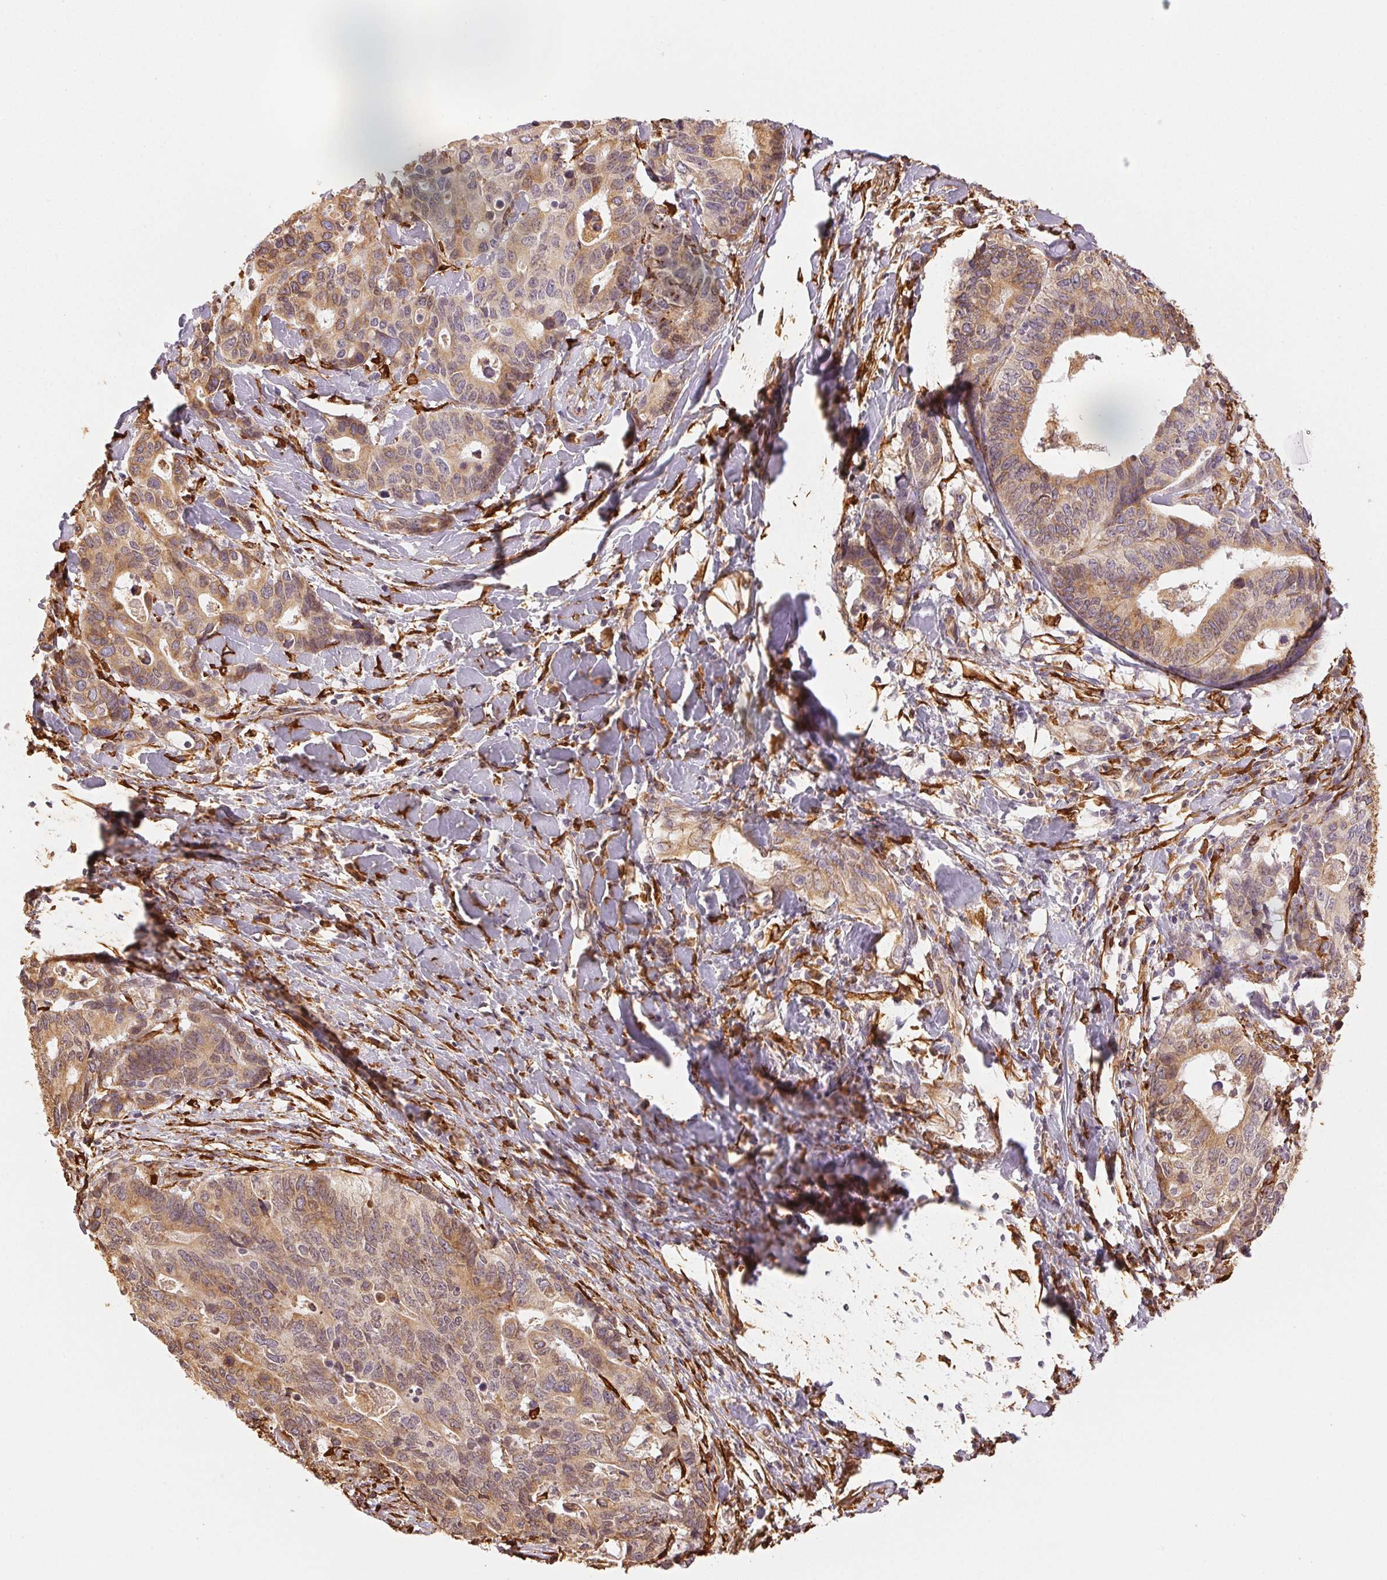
{"staining": {"intensity": "weak", "quantity": ">75%", "location": "cytoplasmic/membranous"}, "tissue": "stomach cancer", "cell_type": "Tumor cells", "image_type": "cancer", "snomed": [{"axis": "morphology", "description": "Adenocarcinoma, NOS"}, {"axis": "topography", "description": "Stomach, upper"}], "caption": "Tumor cells display low levels of weak cytoplasmic/membranous expression in approximately >75% of cells in stomach cancer (adenocarcinoma). (DAB IHC with brightfield microscopy, high magnification).", "gene": "RCN3", "patient": {"sex": "female", "age": 67}}